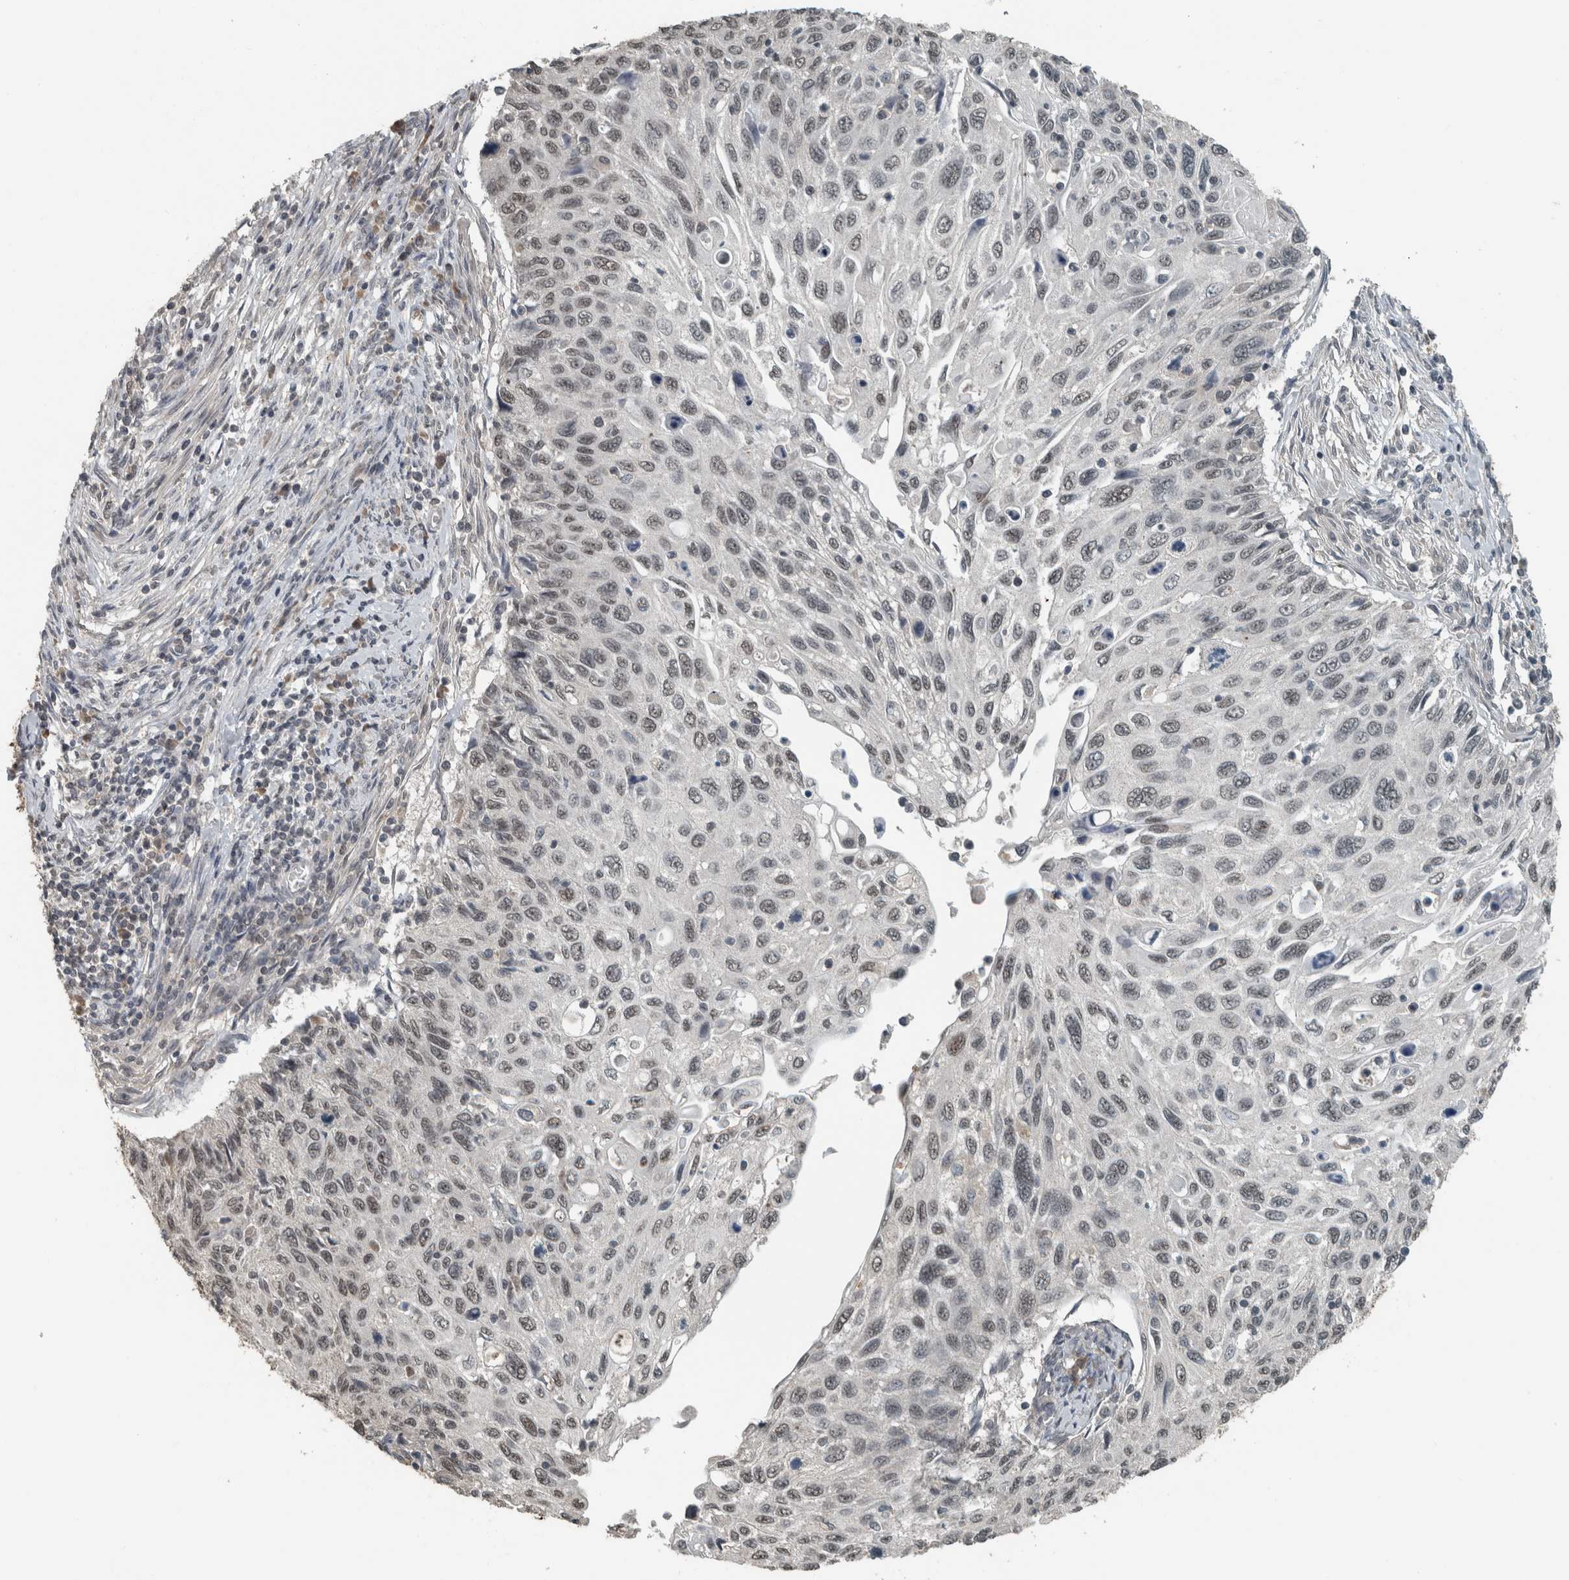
{"staining": {"intensity": "weak", "quantity": ">75%", "location": "nuclear"}, "tissue": "cervical cancer", "cell_type": "Tumor cells", "image_type": "cancer", "snomed": [{"axis": "morphology", "description": "Squamous cell carcinoma, NOS"}, {"axis": "topography", "description": "Cervix"}], "caption": "Cervical squamous cell carcinoma stained with a protein marker reveals weak staining in tumor cells.", "gene": "ZNF24", "patient": {"sex": "female", "age": 70}}